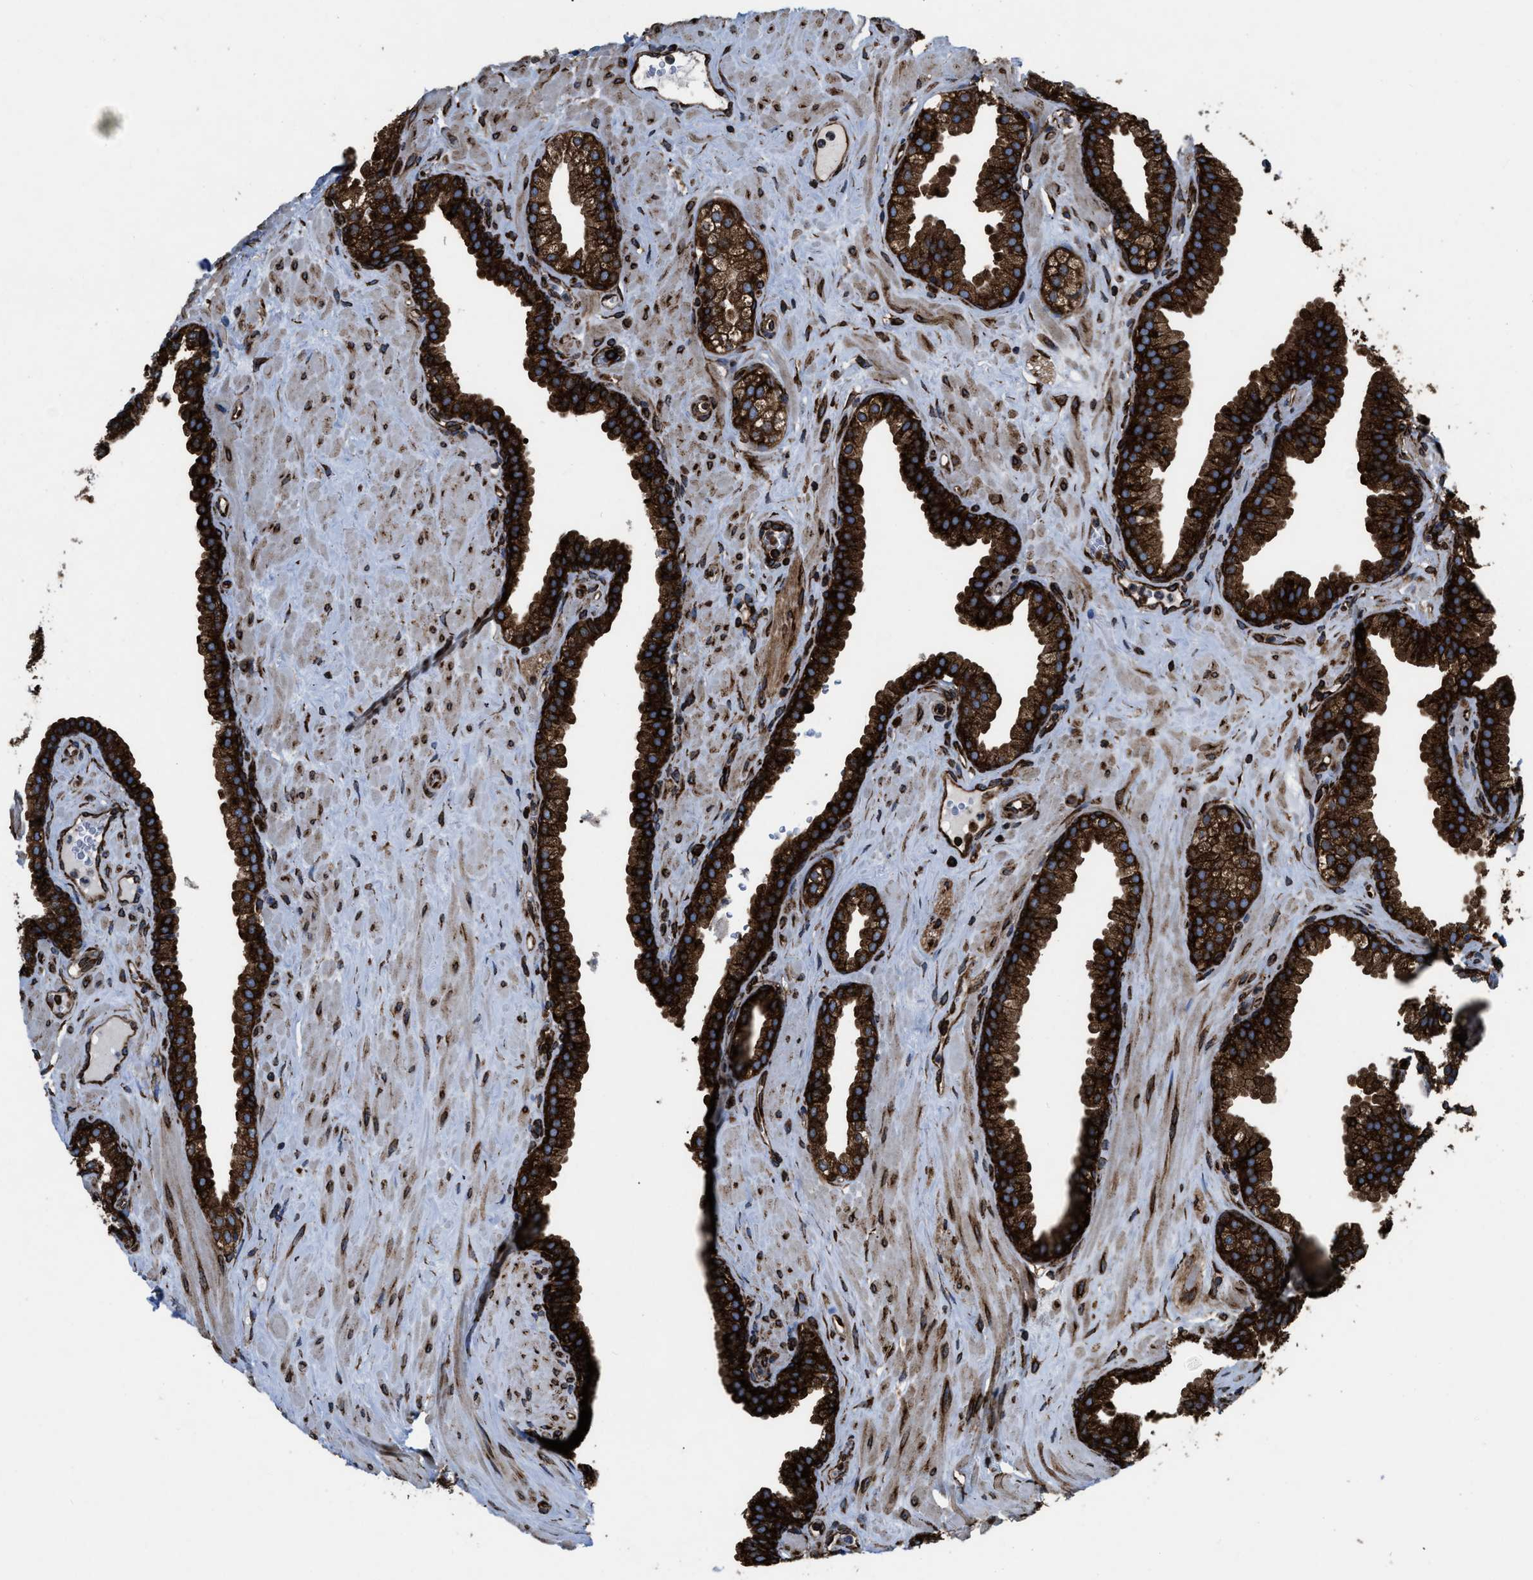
{"staining": {"intensity": "strong", "quantity": ">75%", "location": "cytoplasmic/membranous"}, "tissue": "prostate", "cell_type": "Glandular cells", "image_type": "normal", "snomed": [{"axis": "morphology", "description": "Normal tissue, NOS"}, {"axis": "morphology", "description": "Urothelial carcinoma, Low grade"}, {"axis": "topography", "description": "Urinary bladder"}, {"axis": "topography", "description": "Prostate"}], "caption": "A high amount of strong cytoplasmic/membranous expression is appreciated in approximately >75% of glandular cells in unremarkable prostate.", "gene": "CAPRIN1", "patient": {"sex": "male", "age": 60}}